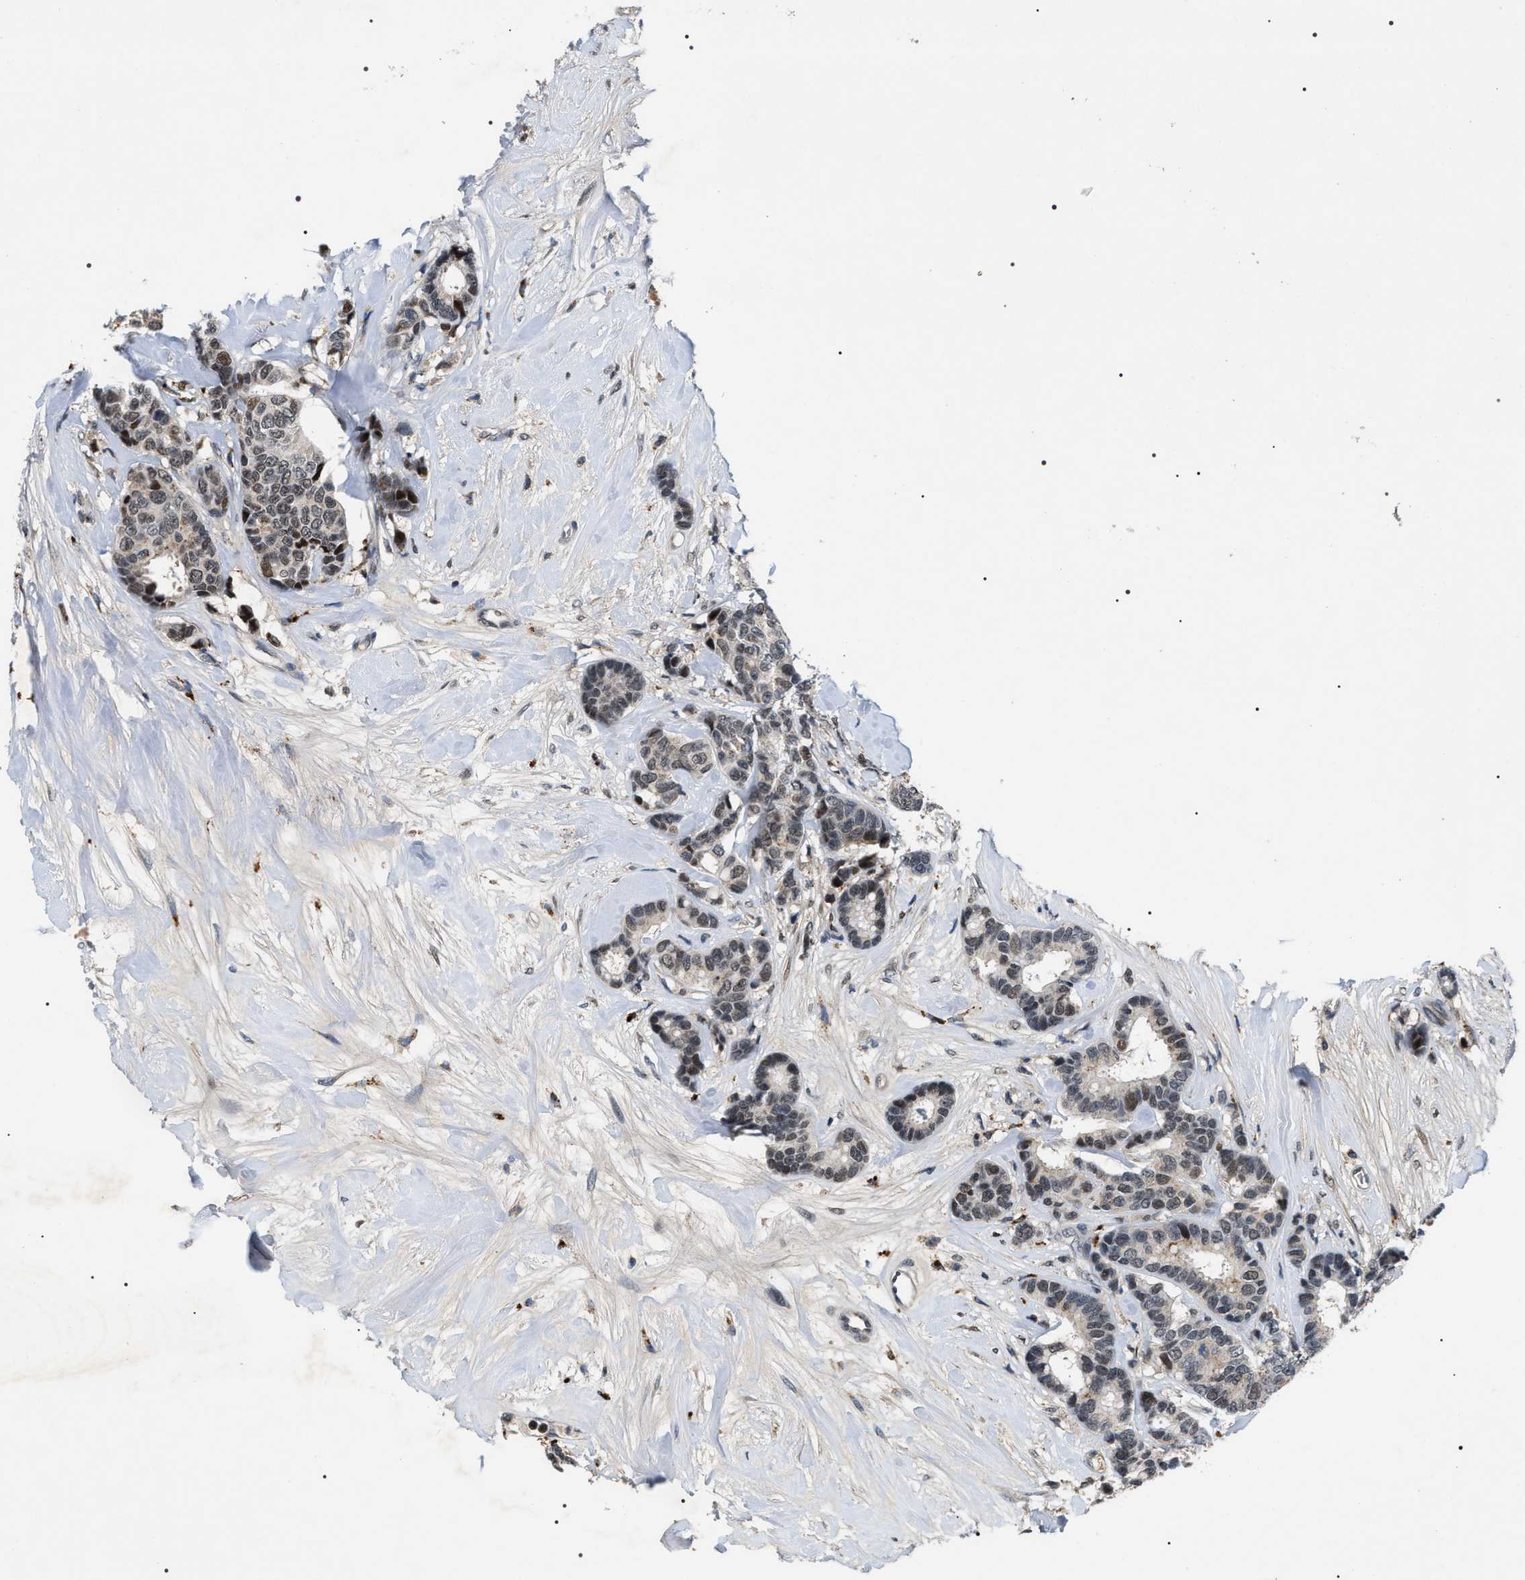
{"staining": {"intensity": "moderate", "quantity": "<25%", "location": "nuclear"}, "tissue": "breast cancer", "cell_type": "Tumor cells", "image_type": "cancer", "snomed": [{"axis": "morphology", "description": "Duct carcinoma"}, {"axis": "topography", "description": "Breast"}], "caption": "DAB immunohistochemical staining of intraductal carcinoma (breast) demonstrates moderate nuclear protein expression in about <25% of tumor cells. Ihc stains the protein in brown and the nuclei are stained blue.", "gene": "C7orf25", "patient": {"sex": "female", "age": 87}}